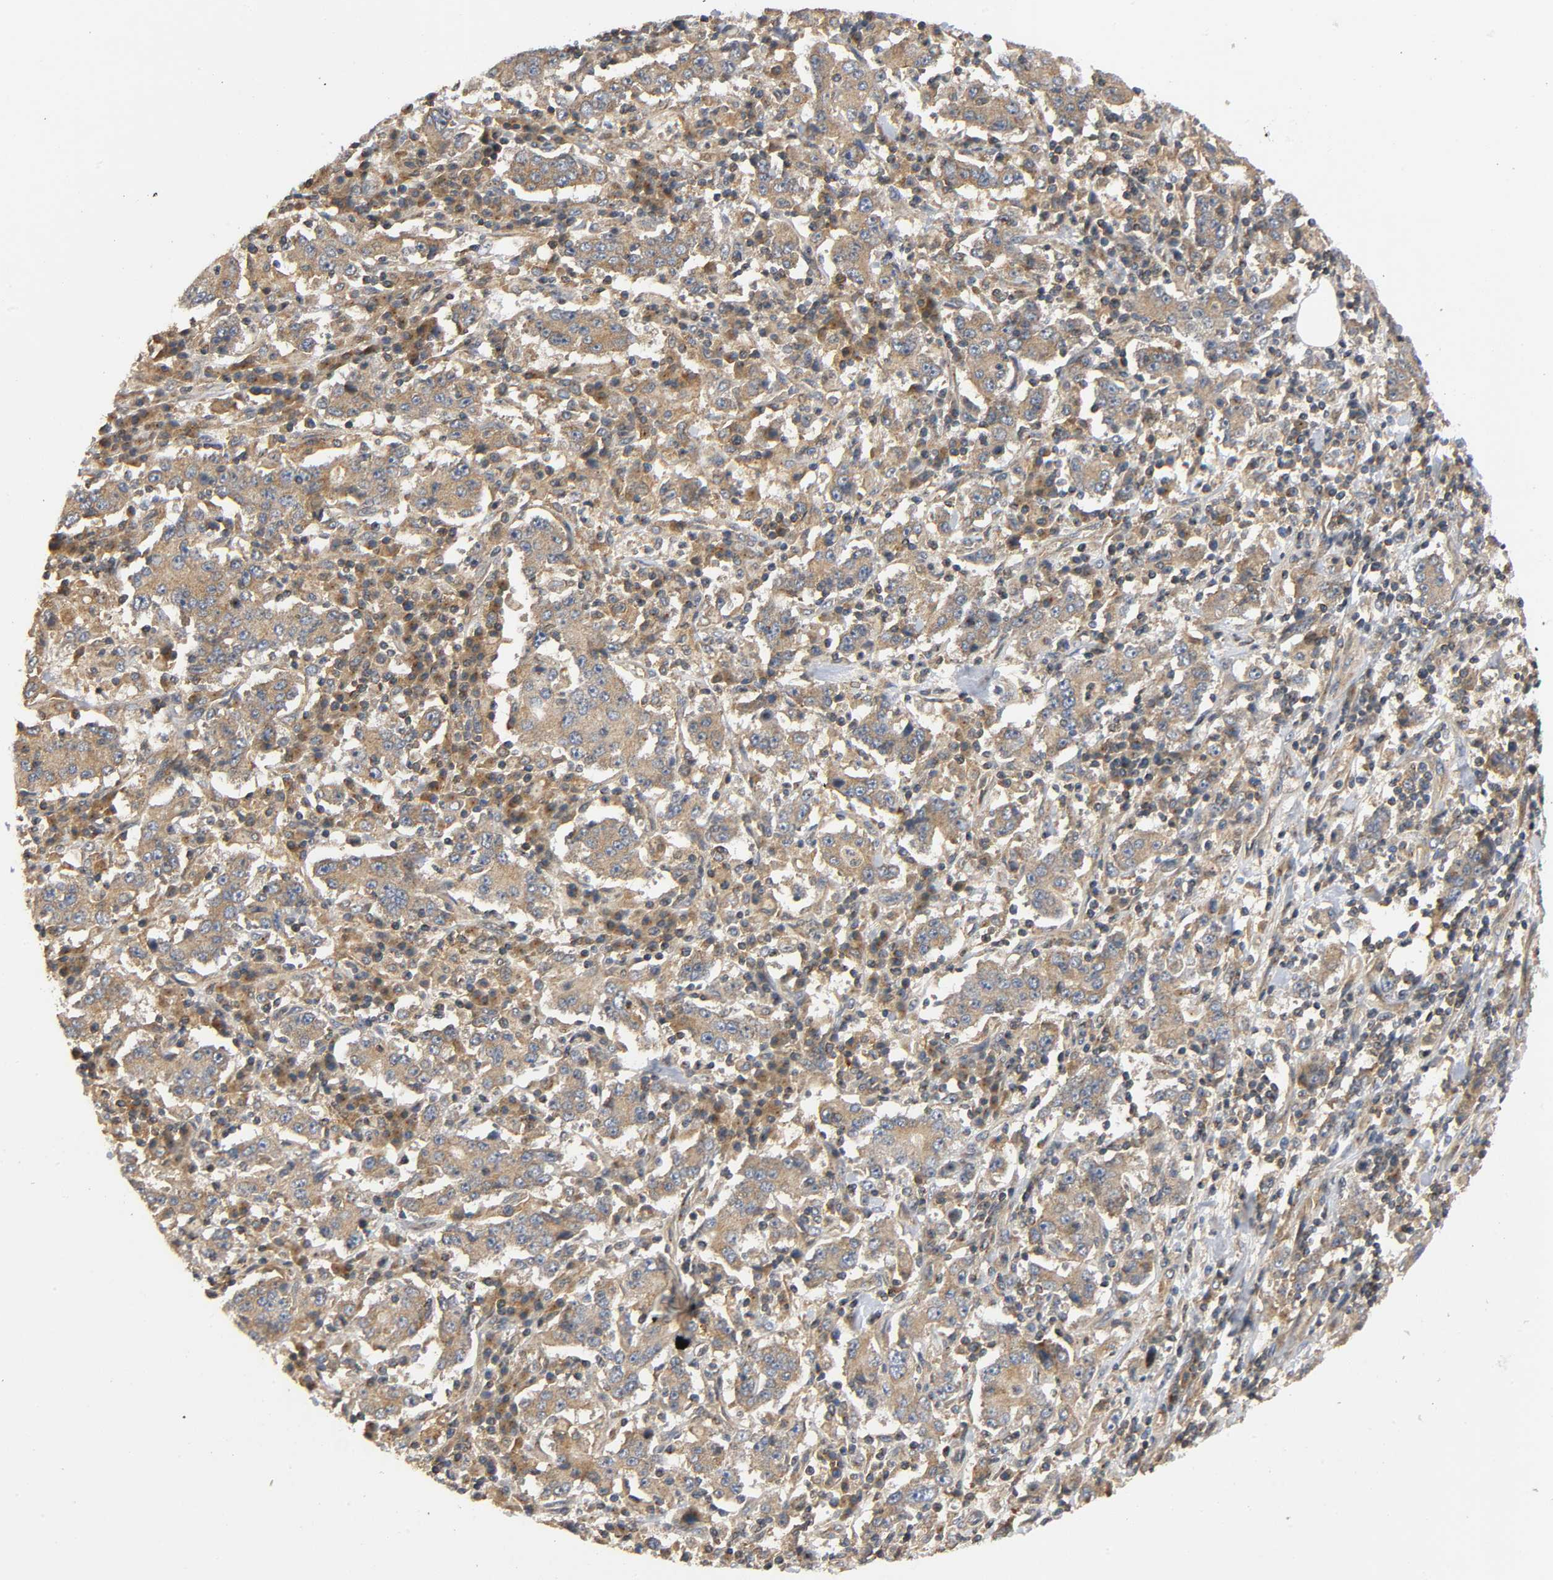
{"staining": {"intensity": "moderate", "quantity": ">75%", "location": "cytoplasmic/membranous"}, "tissue": "stomach cancer", "cell_type": "Tumor cells", "image_type": "cancer", "snomed": [{"axis": "morphology", "description": "Normal tissue, NOS"}, {"axis": "morphology", "description": "Adenocarcinoma, NOS"}, {"axis": "topography", "description": "Stomach, upper"}, {"axis": "topography", "description": "Stomach"}], "caption": "Adenocarcinoma (stomach) stained with a brown dye demonstrates moderate cytoplasmic/membranous positive positivity in about >75% of tumor cells.", "gene": "IKBKB", "patient": {"sex": "male", "age": 59}}